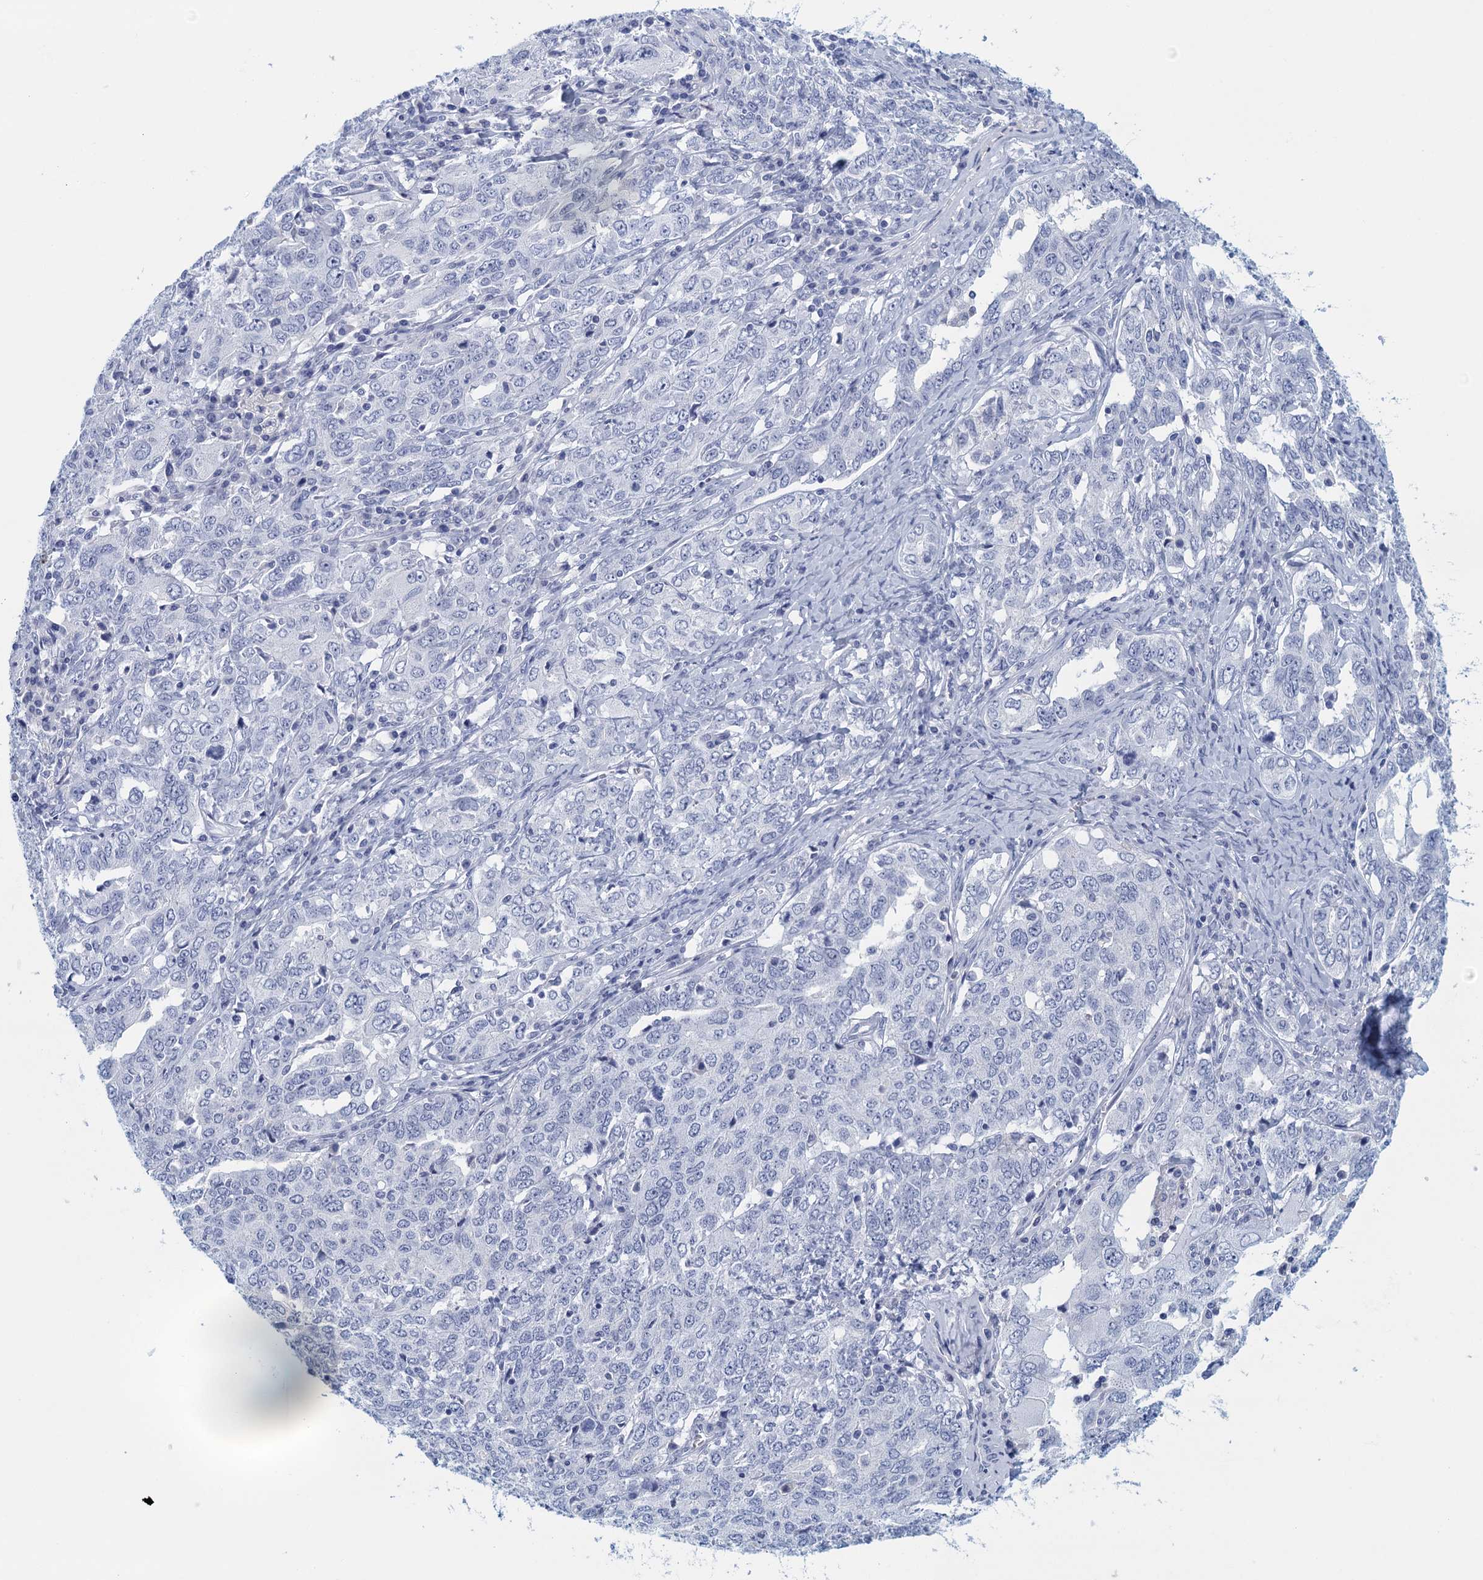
{"staining": {"intensity": "negative", "quantity": "none", "location": "none"}, "tissue": "ovarian cancer", "cell_type": "Tumor cells", "image_type": "cancer", "snomed": [{"axis": "morphology", "description": "Carcinoma, endometroid"}, {"axis": "topography", "description": "Ovary"}], "caption": "IHC micrograph of ovarian endometroid carcinoma stained for a protein (brown), which reveals no positivity in tumor cells.", "gene": "CYP51A1", "patient": {"sex": "female", "age": 62}}